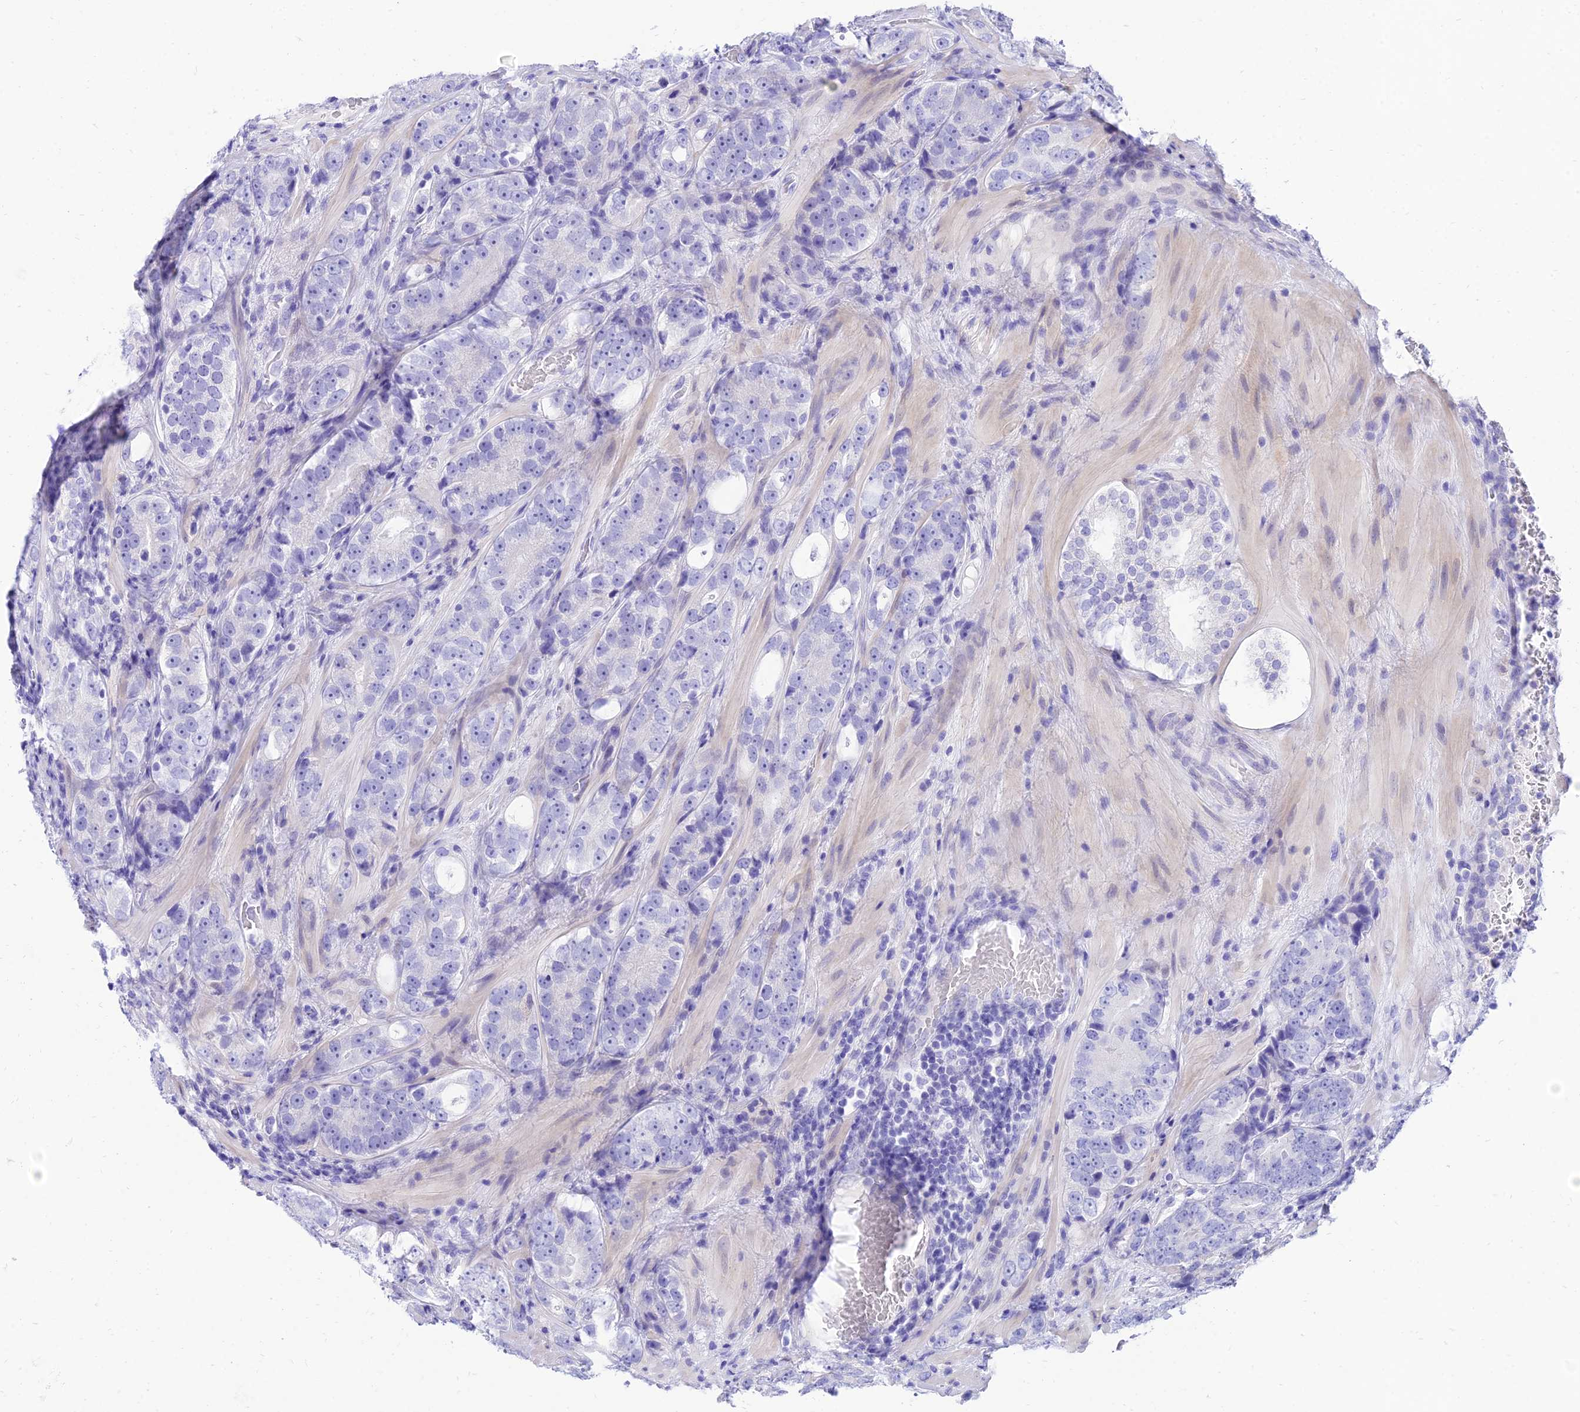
{"staining": {"intensity": "negative", "quantity": "none", "location": "none"}, "tissue": "prostate cancer", "cell_type": "Tumor cells", "image_type": "cancer", "snomed": [{"axis": "morphology", "description": "Adenocarcinoma, High grade"}, {"axis": "topography", "description": "Prostate"}], "caption": "Tumor cells are negative for protein expression in human prostate cancer.", "gene": "TAC3", "patient": {"sex": "male", "age": 56}}